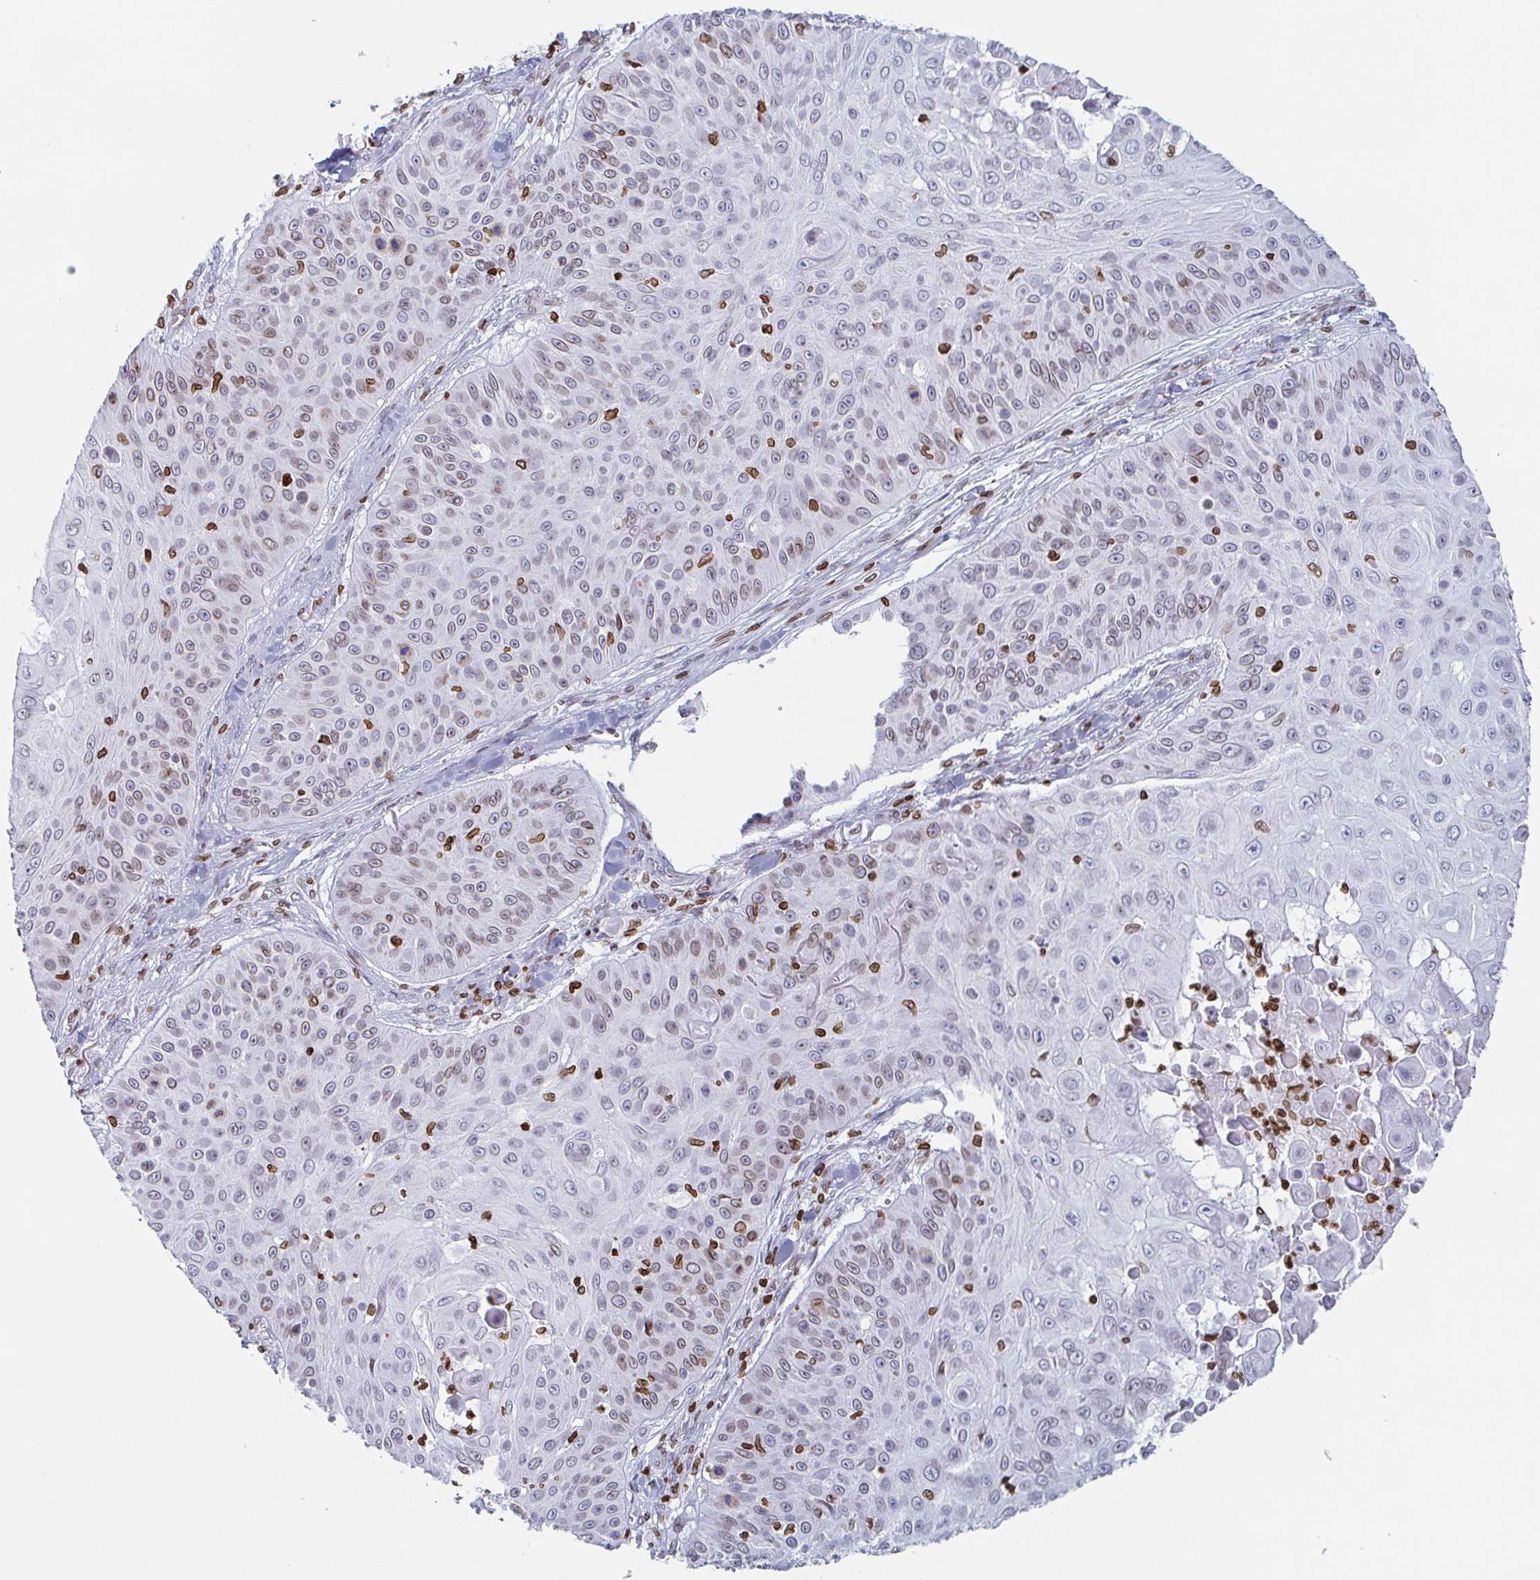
{"staining": {"intensity": "weak", "quantity": "25%-75%", "location": "cytoplasmic/membranous,nuclear"}, "tissue": "skin cancer", "cell_type": "Tumor cells", "image_type": "cancer", "snomed": [{"axis": "morphology", "description": "Squamous cell carcinoma, NOS"}, {"axis": "topography", "description": "Skin"}], "caption": "This is an image of immunohistochemistry (IHC) staining of skin squamous cell carcinoma, which shows weak positivity in the cytoplasmic/membranous and nuclear of tumor cells.", "gene": "BTBD7", "patient": {"sex": "male", "age": 82}}